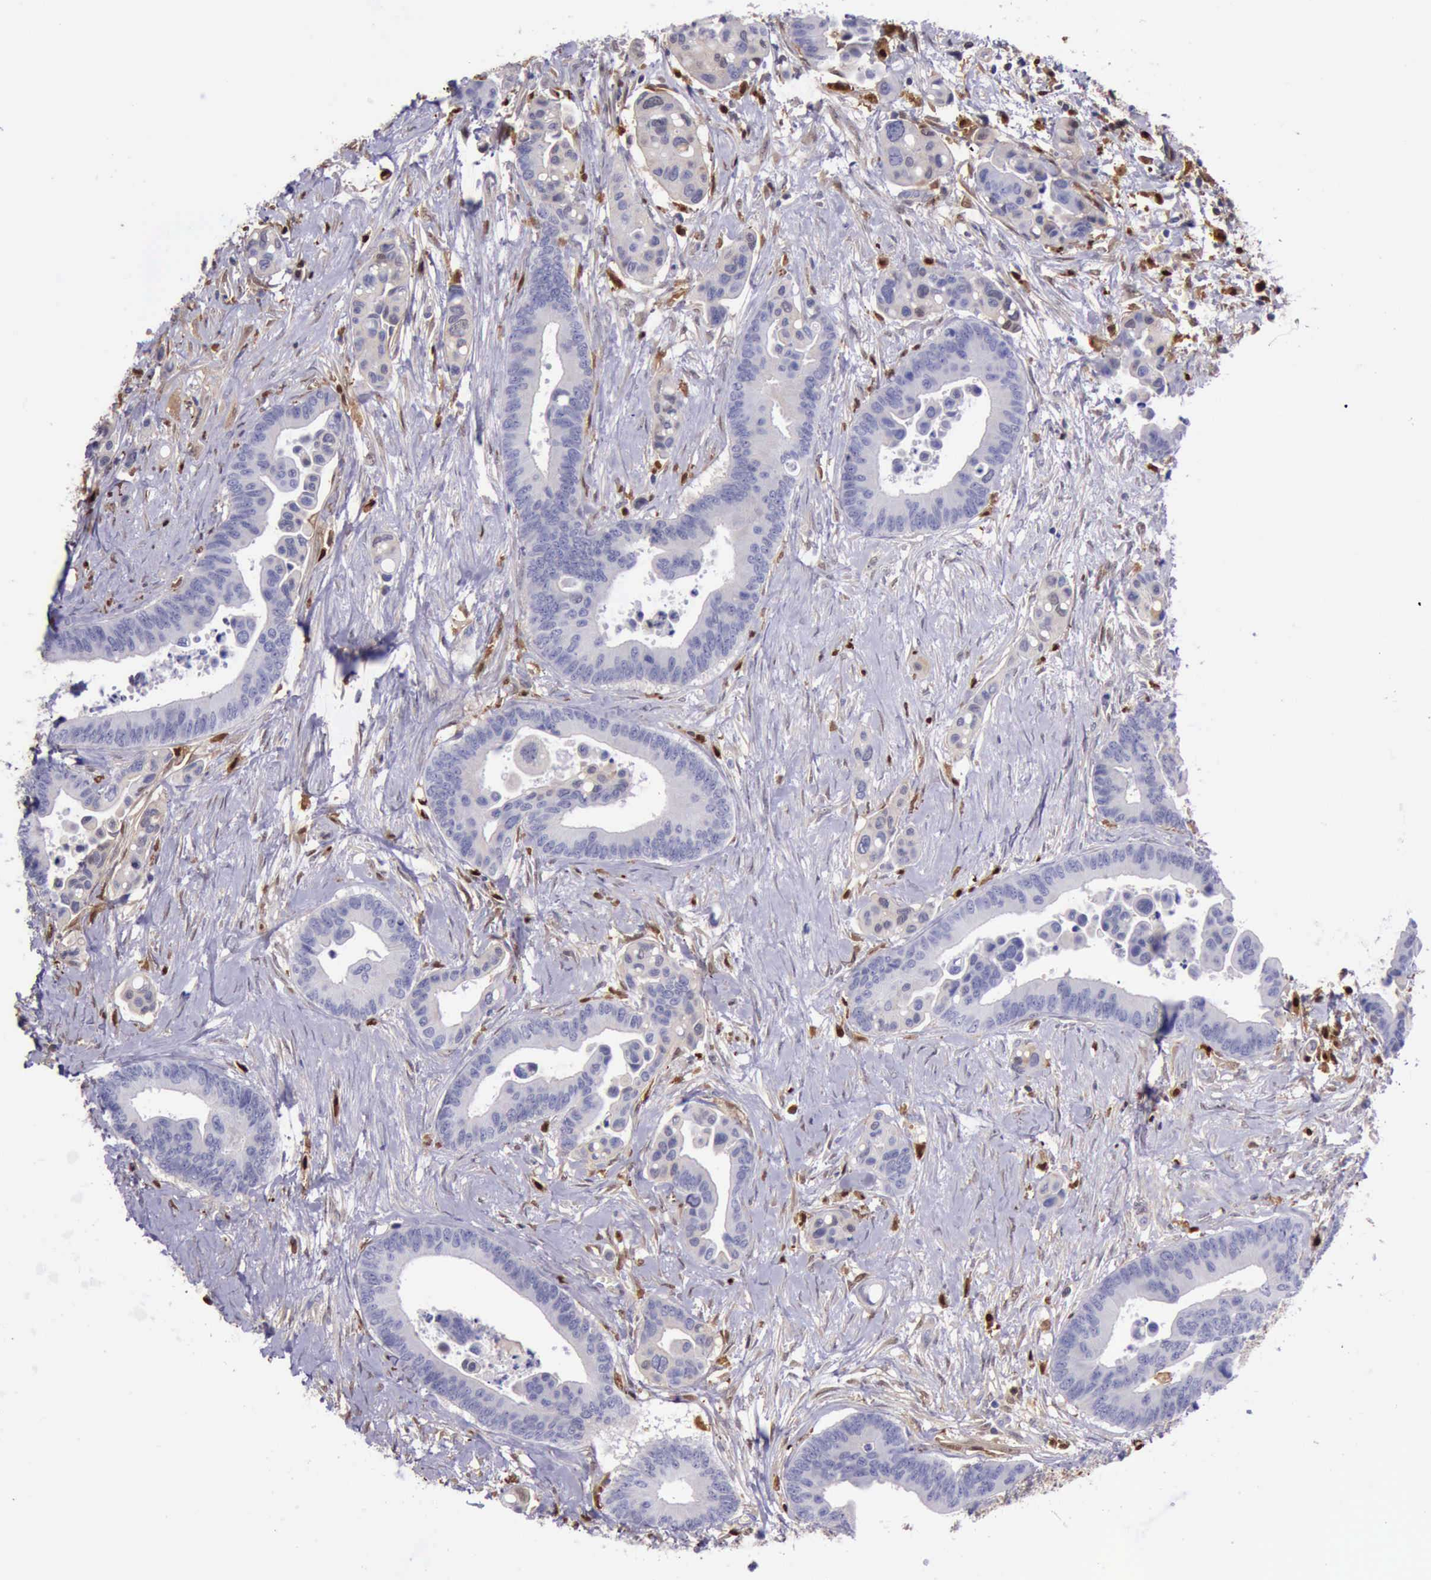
{"staining": {"intensity": "moderate", "quantity": "<25%", "location": "cytoplasmic/membranous,nuclear"}, "tissue": "colorectal cancer", "cell_type": "Tumor cells", "image_type": "cancer", "snomed": [{"axis": "morphology", "description": "Adenocarcinoma, NOS"}, {"axis": "topography", "description": "Colon"}], "caption": "A brown stain labels moderate cytoplasmic/membranous and nuclear staining of a protein in human colorectal cancer tumor cells.", "gene": "TYMP", "patient": {"sex": "male", "age": 82}}